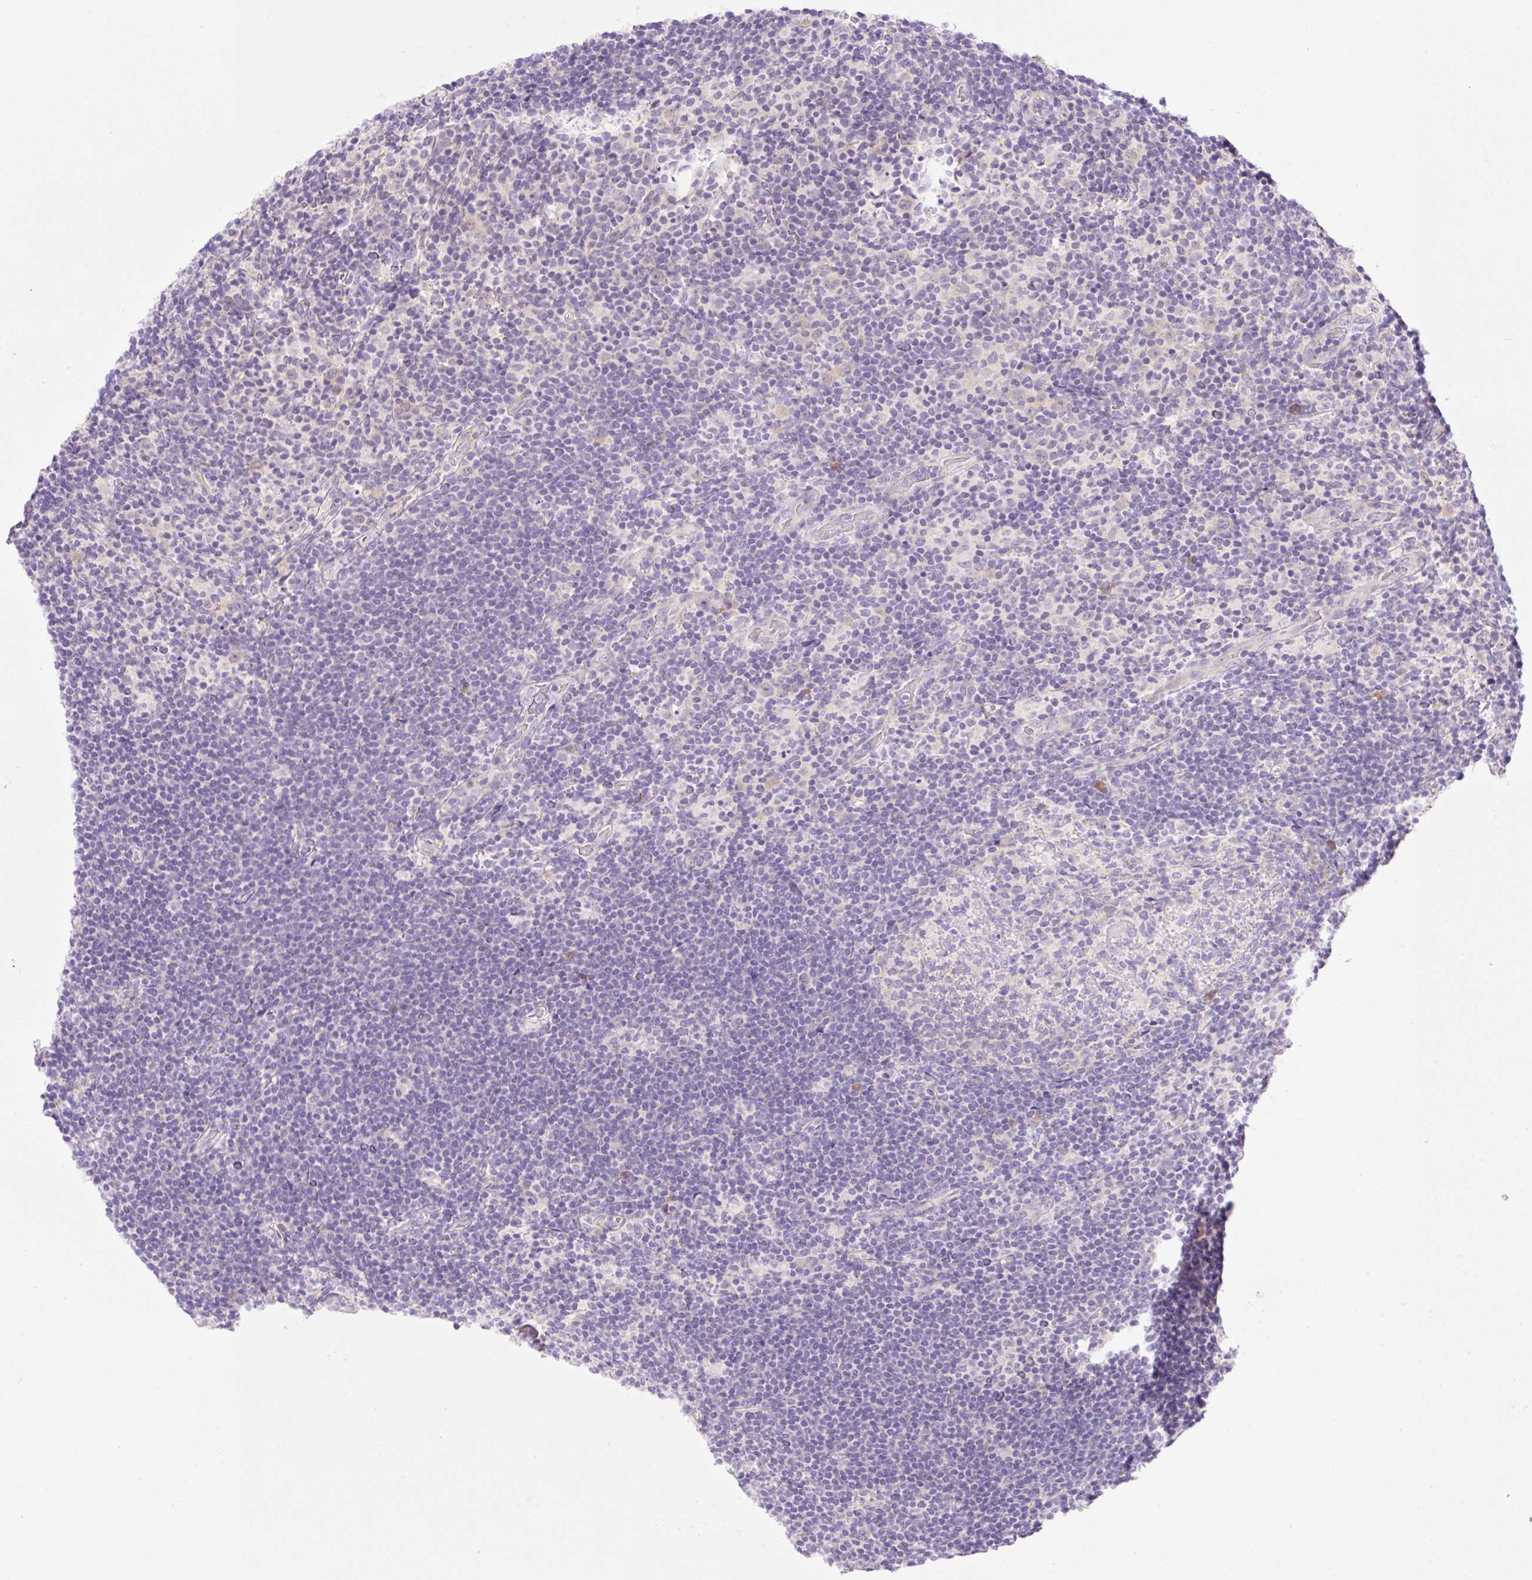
{"staining": {"intensity": "negative", "quantity": "none", "location": "none"}, "tissue": "lymphoma", "cell_type": "Tumor cells", "image_type": "cancer", "snomed": [{"axis": "morphology", "description": "Hodgkin's disease, NOS"}, {"axis": "topography", "description": "Lymph node"}], "caption": "This is an immunohistochemistry histopathology image of lymphoma. There is no positivity in tumor cells.", "gene": "CELF6", "patient": {"sex": "female", "age": 57}}